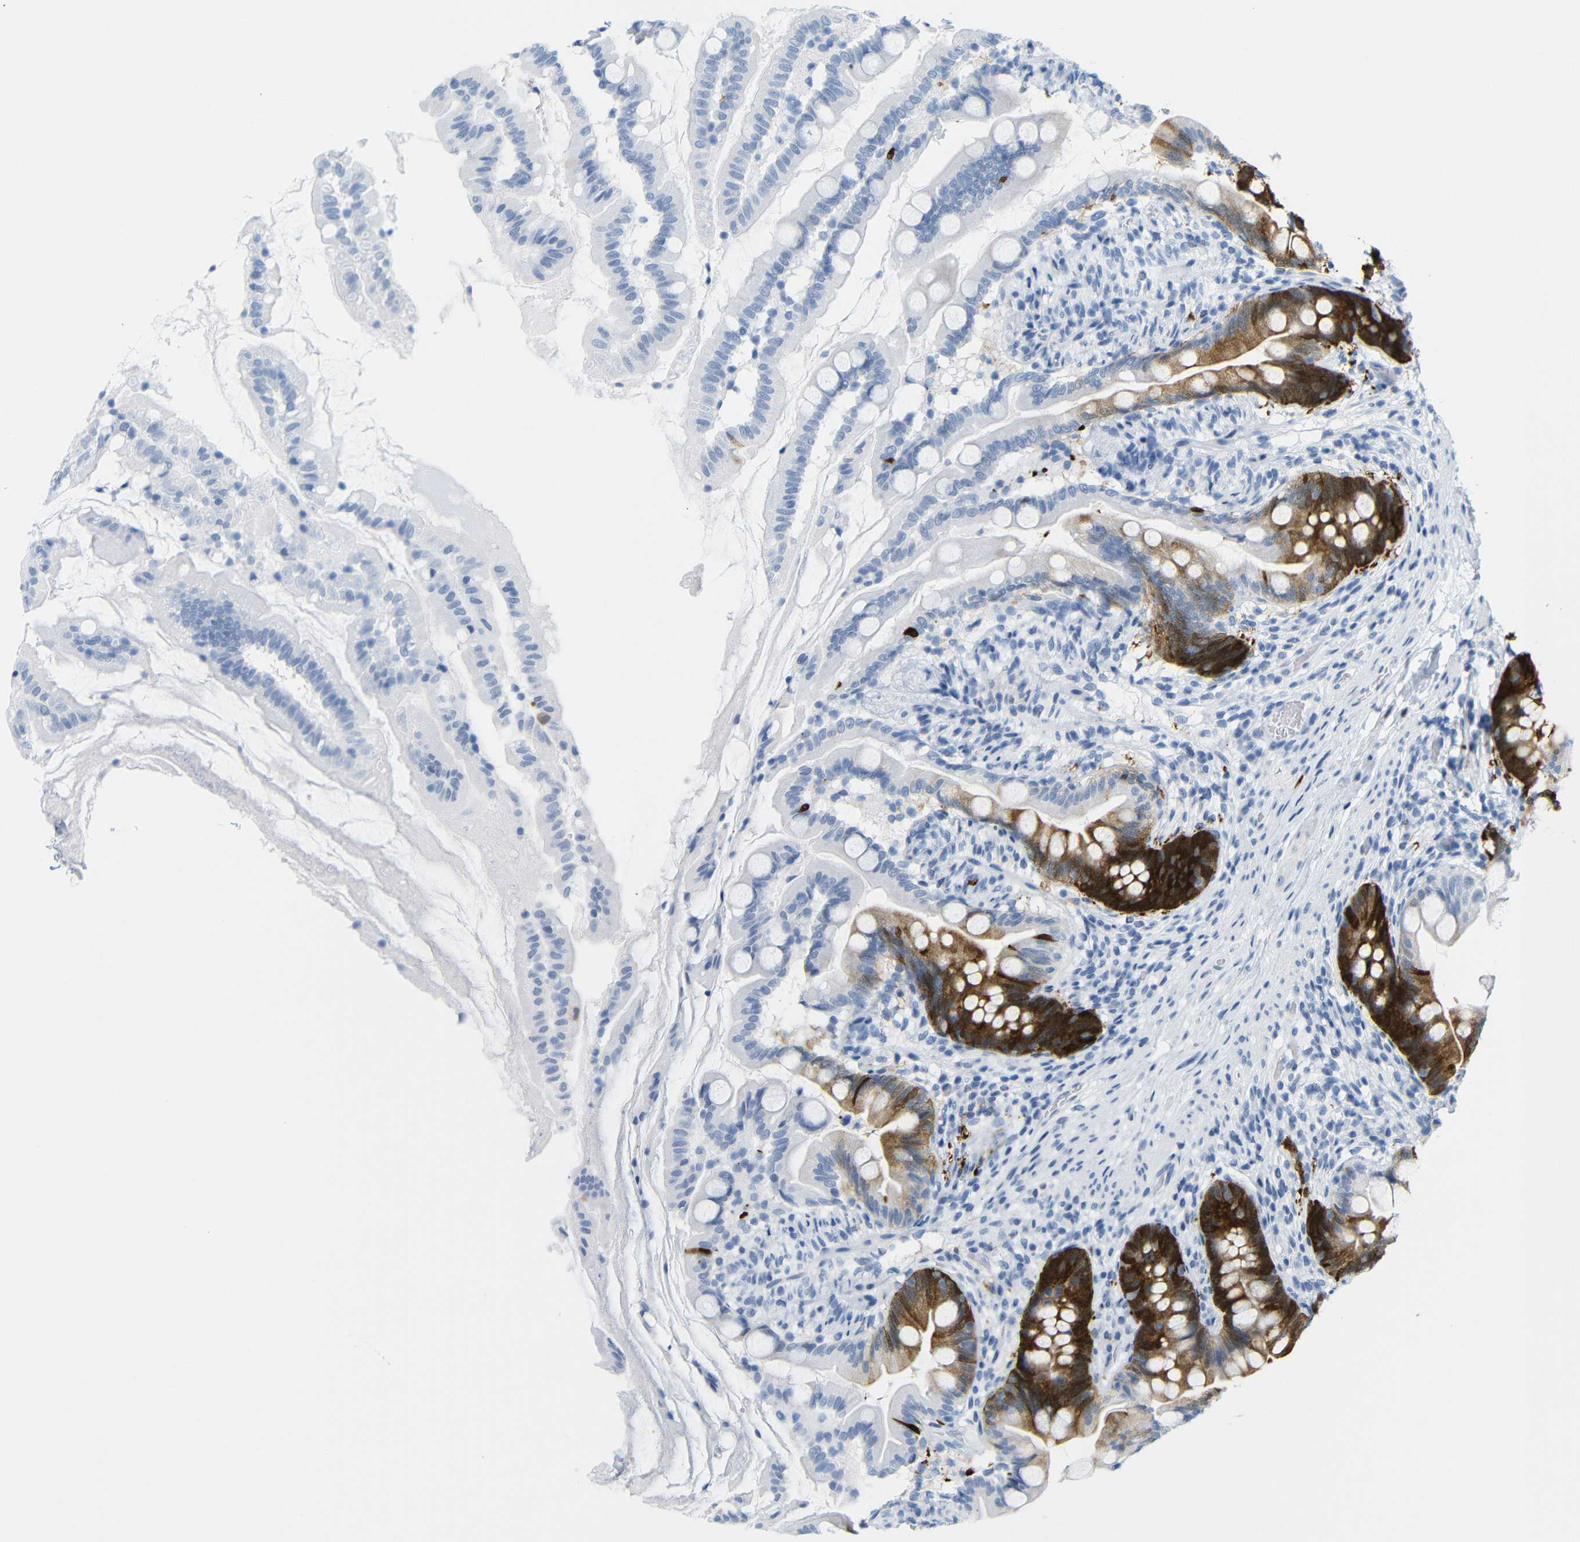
{"staining": {"intensity": "strong", "quantity": "25%-75%", "location": "cytoplasmic/membranous"}, "tissue": "small intestine", "cell_type": "Glandular cells", "image_type": "normal", "snomed": [{"axis": "morphology", "description": "Normal tissue, NOS"}, {"axis": "topography", "description": "Small intestine"}], "caption": "This image displays IHC staining of normal small intestine, with high strong cytoplasmic/membranous positivity in approximately 25%-75% of glandular cells.", "gene": "MT1A", "patient": {"sex": "female", "age": 56}}